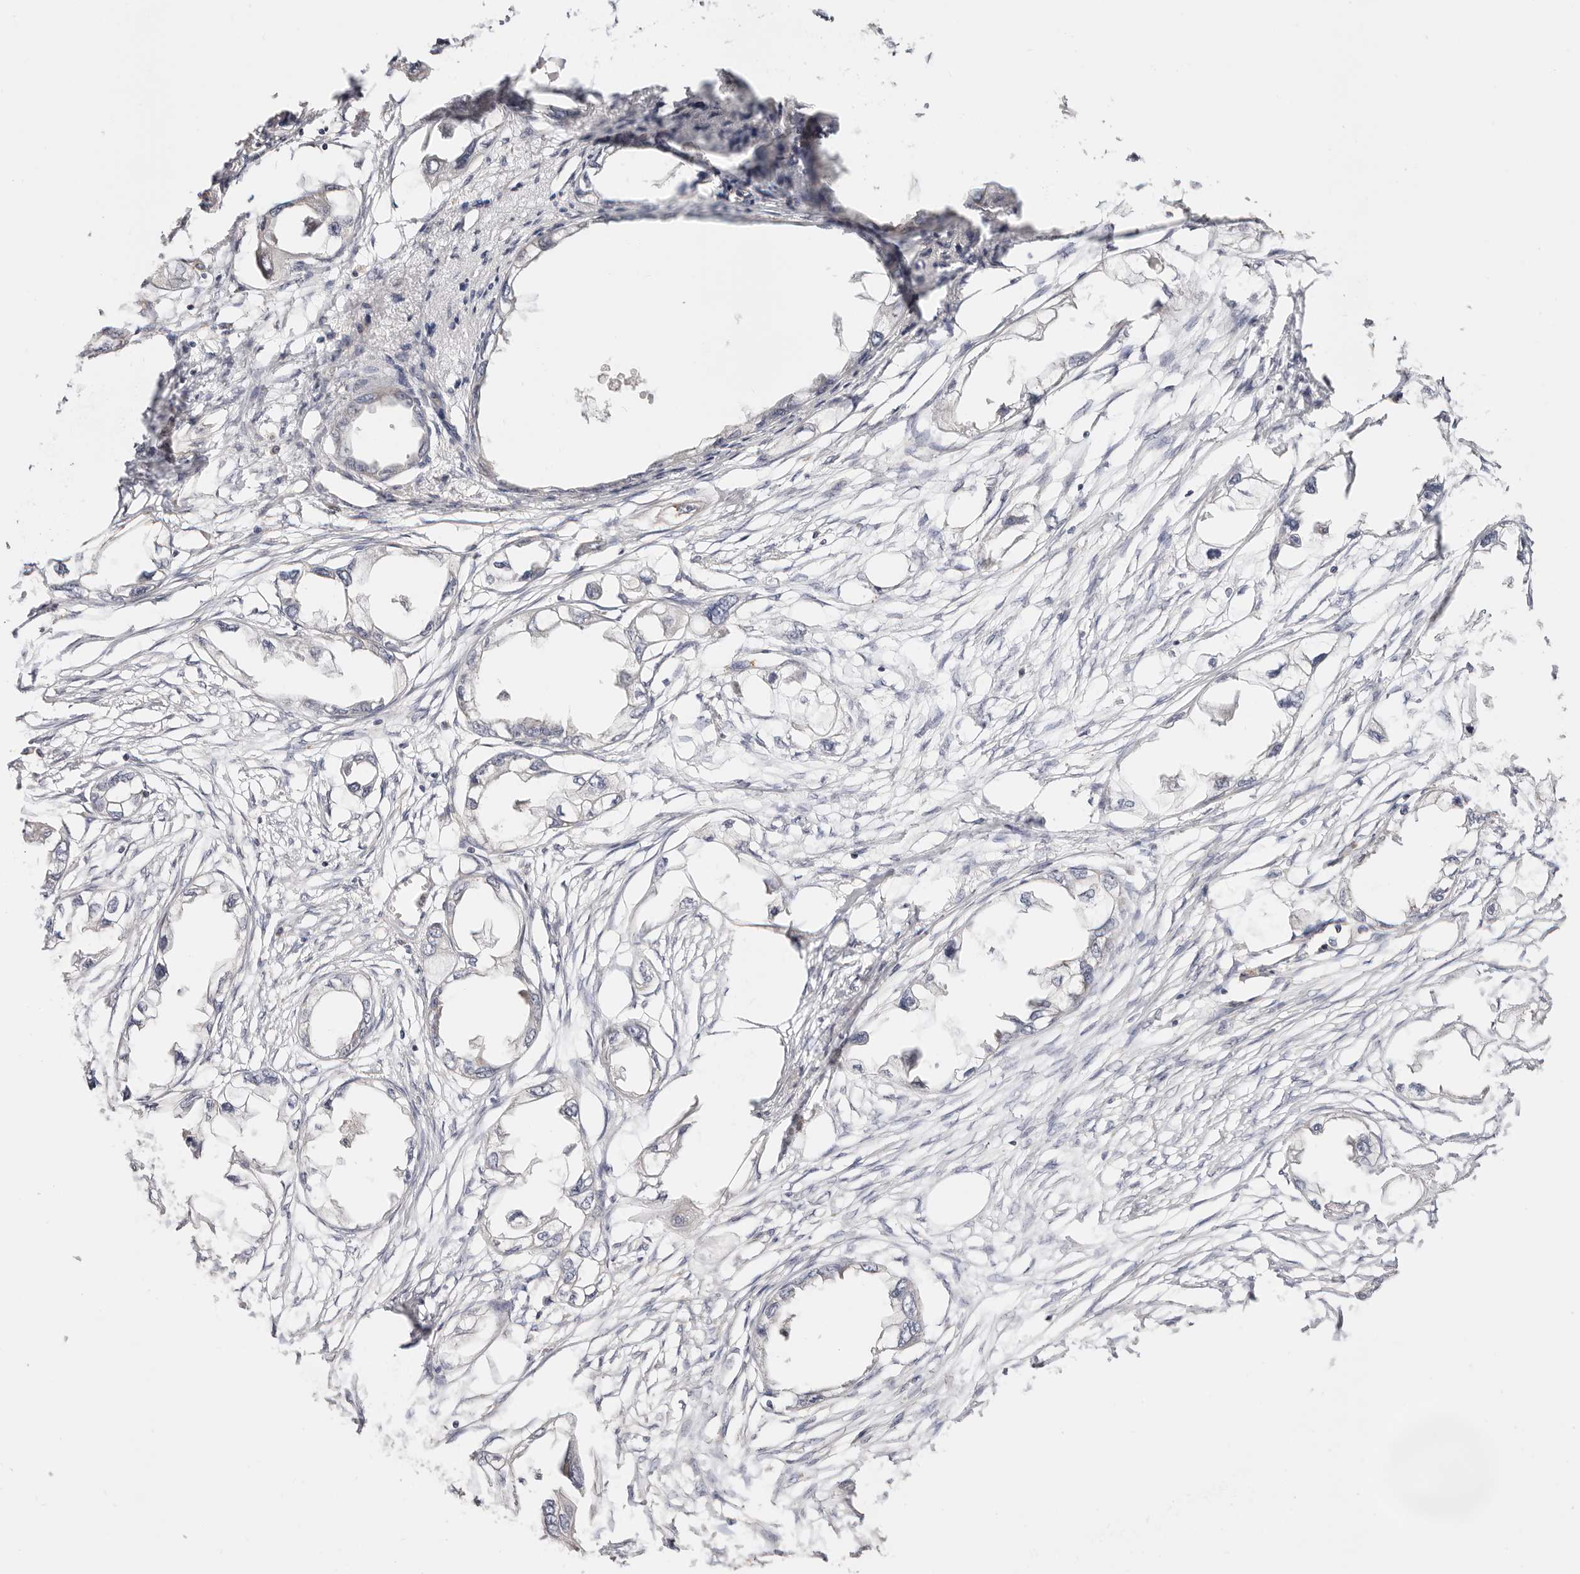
{"staining": {"intensity": "negative", "quantity": "none", "location": "none"}, "tissue": "endometrial cancer", "cell_type": "Tumor cells", "image_type": "cancer", "snomed": [{"axis": "morphology", "description": "Adenocarcinoma, NOS"}, {"axis": "morphology", "description": "Adenocarcinoma, metastatic, NOS"}, {"axis": "topography", "description": "Adipose tissue"}, {"axis": "topography", "description": "Endometrium"}], "caption": "Immunohistochemistry (IHC) of endometrial cancer (adenocarcinoma) shows no positivity in tumor cells.", "gene": "GNA13", "patient": {"sex": "female", "age": 67}}